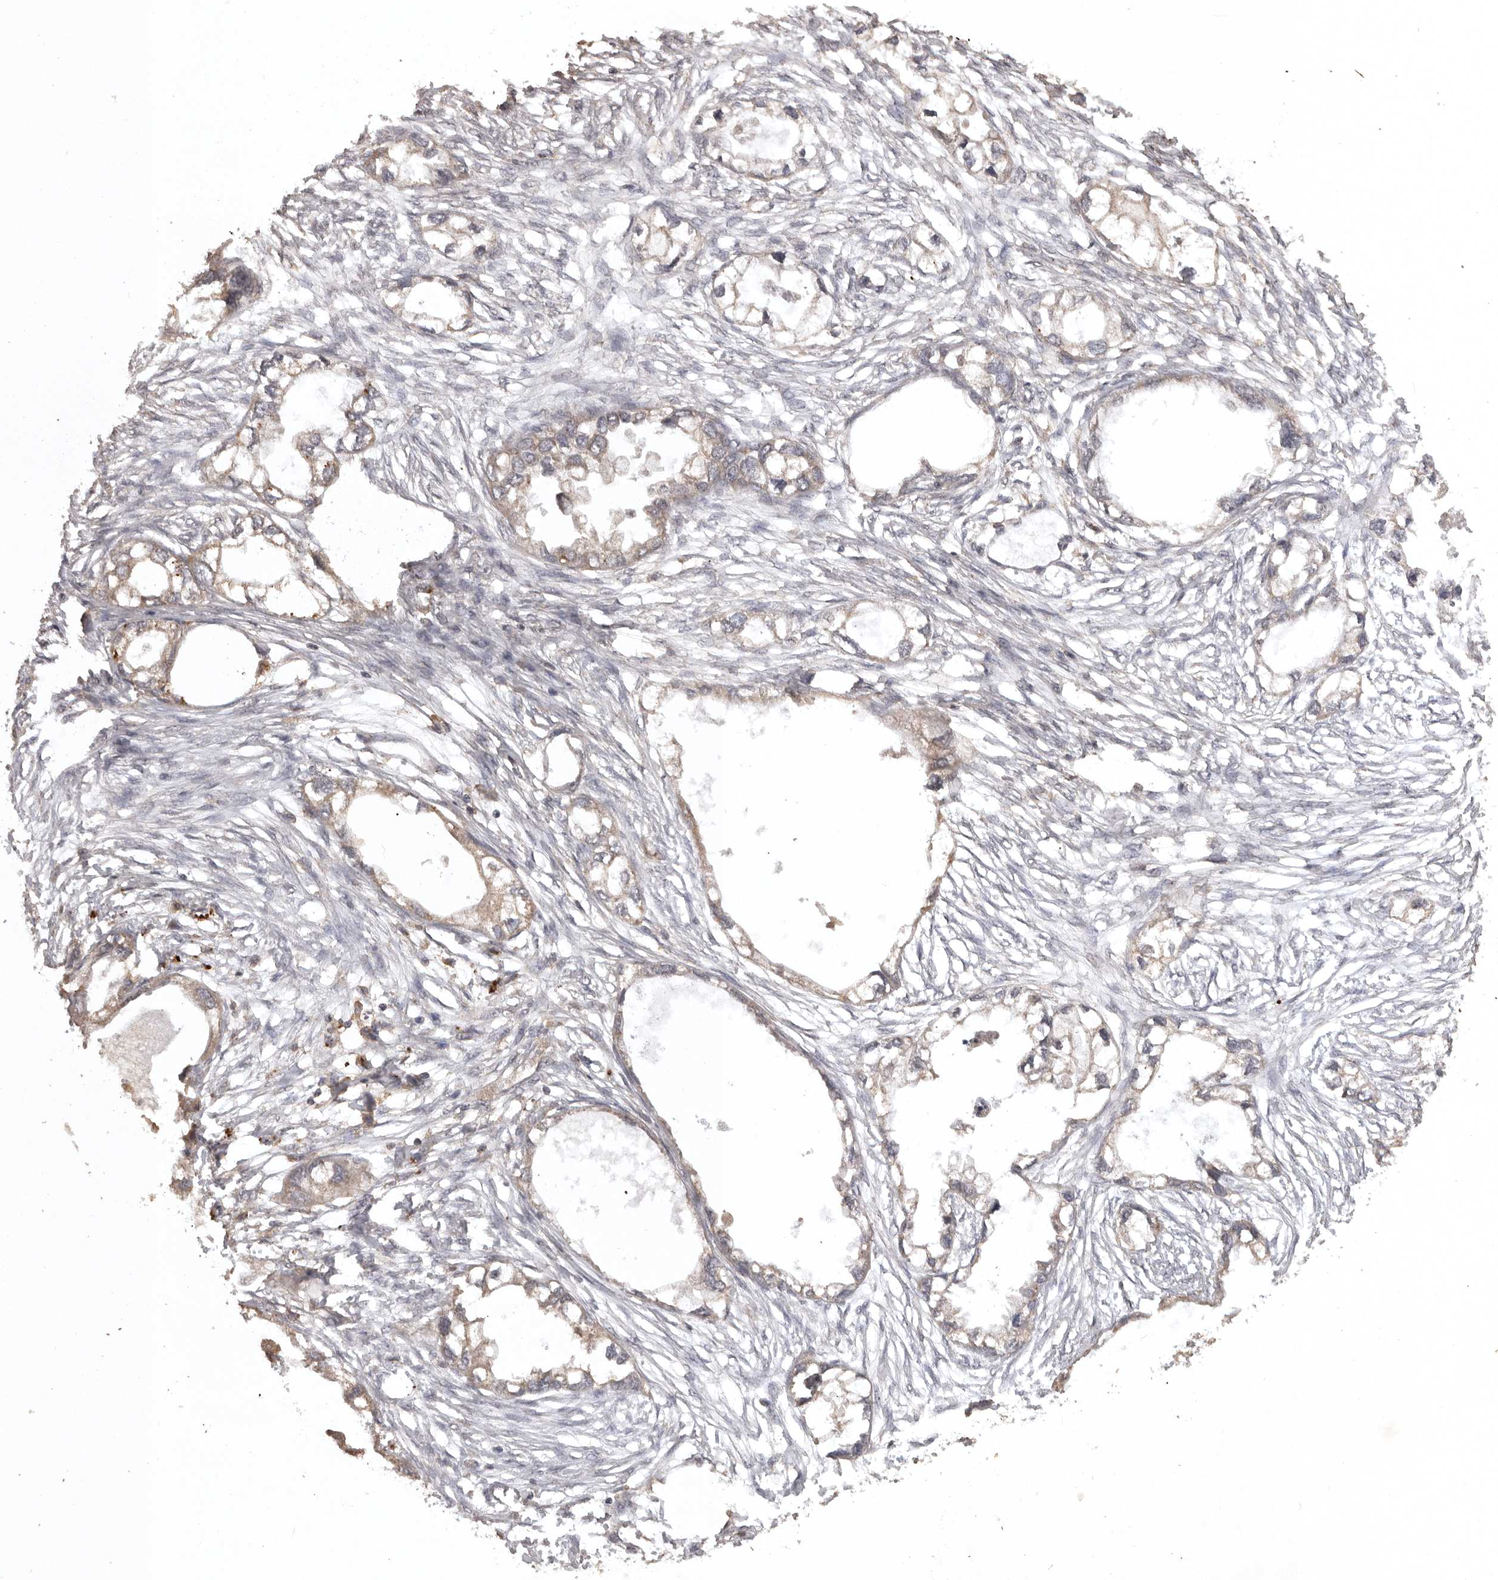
{"staining": {"intensity": "weak", "quantity": ">75%", "location": "cytoplasmic/membranous"}, "tissue": "endometrial cancer", "cell_type": "Tumor cells", "image_type": "cancer", "snomed": [{"axis": "morphology", "description": "Adenocarcinoma, NOS"}, {"axis": "morphology", "description": "Adenocarcinoma, metastatic, NOS"}, {"axis": "topography", "description": "Adipose tissue"}, {"axis": "topography", "description": "Endometrium"}], "caption": "The immunohistochemical stain shows weak cytoplasmic/membranous positivity in tumor cells of metastatic adenocarcinoma (endometrial) tissue. The staining was performed using DAB (3,3'-diaminobenzidine), with brown indicating positive protein expression. Nuclei are stained blue with hematoxylin.", "gene": "ADAMTS4", "patient": {"sex": "female", "age": 67}}